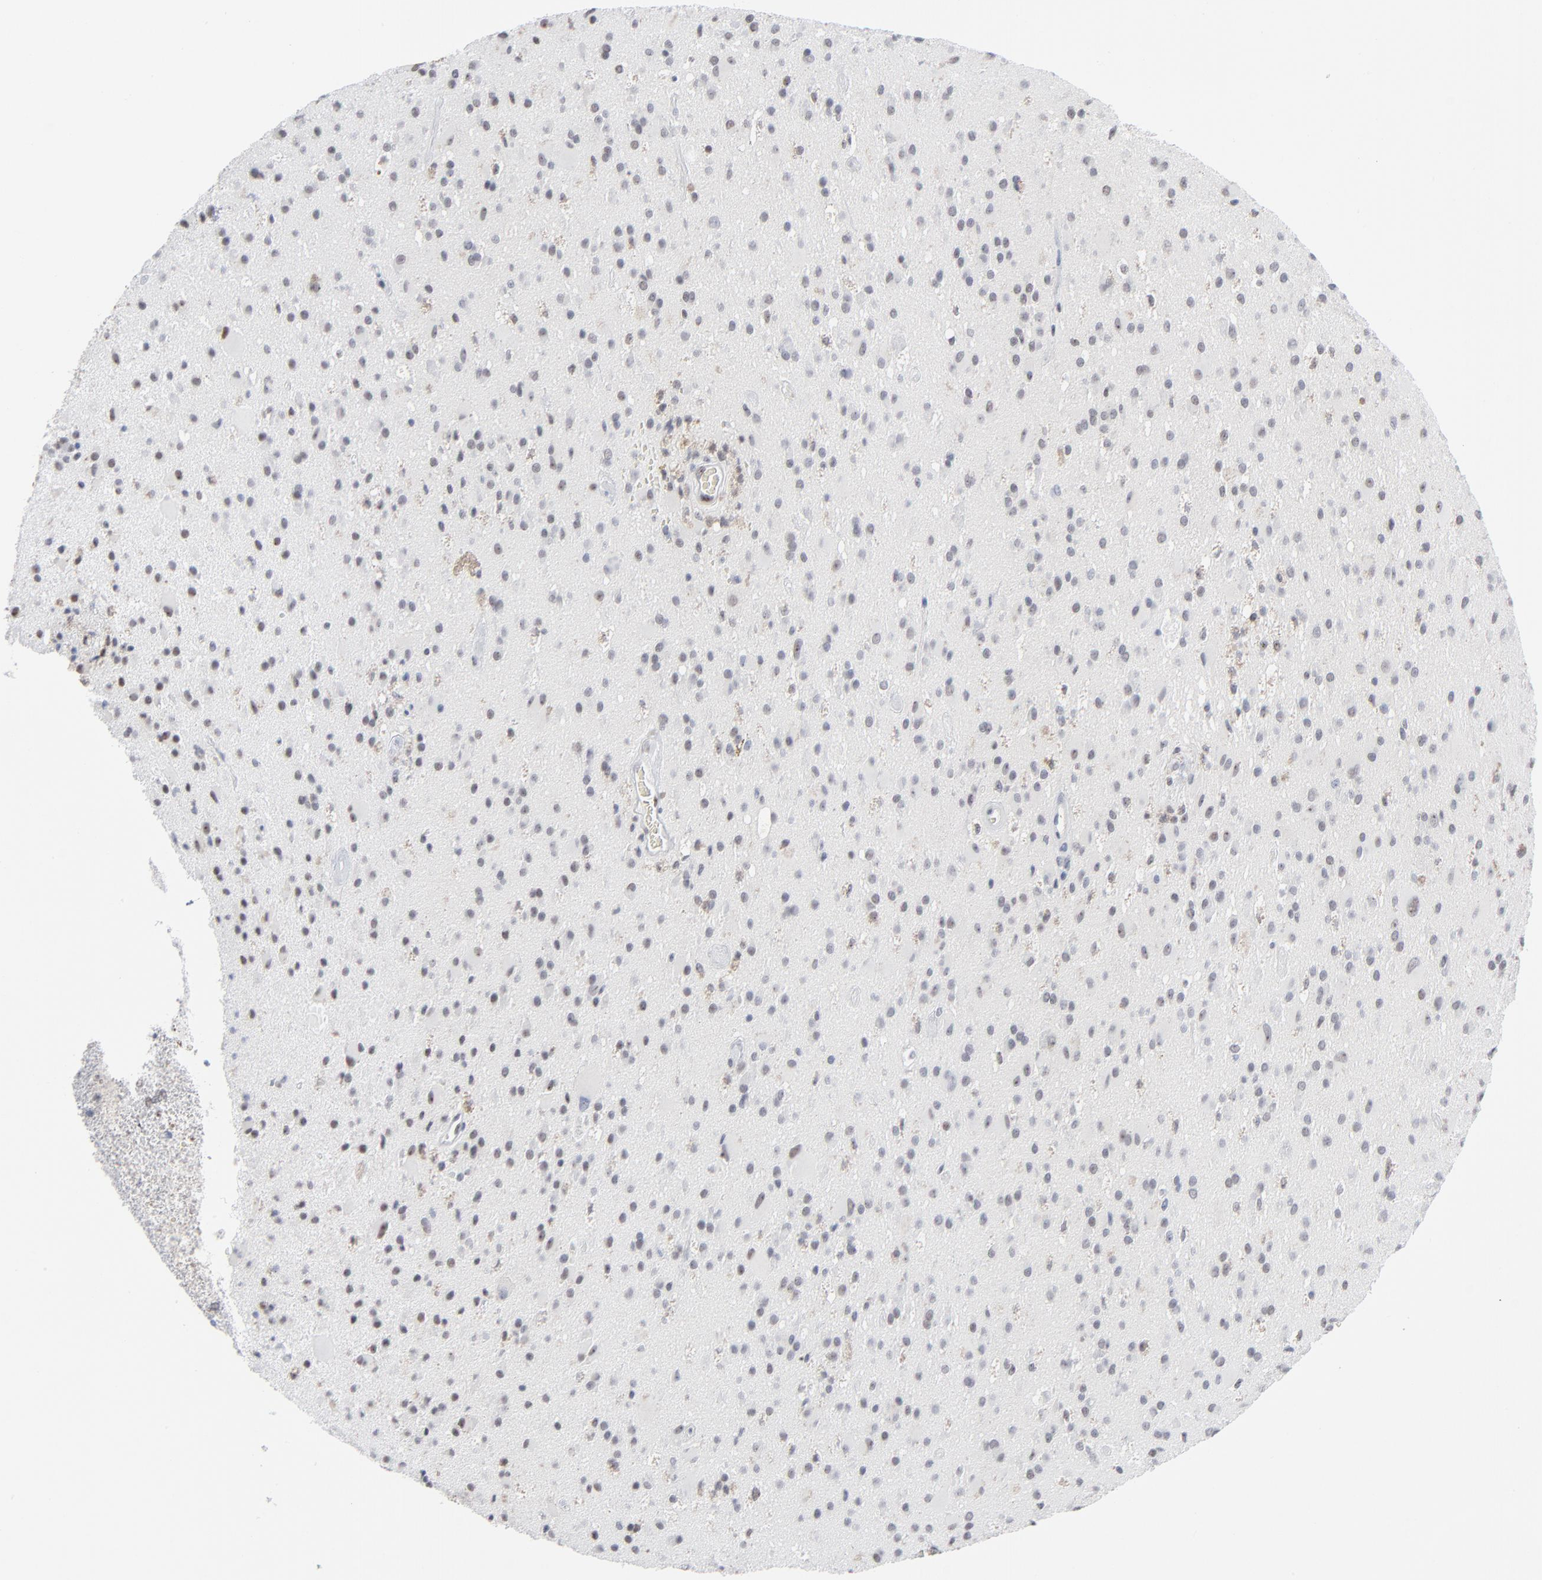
{"staining": {"intensity": "weak", "quantity": "<25%", "location": "nuclear"}, "tissue": "glioma", "cell_type": "Tumor cells", "image_type": "cancer", "snomed": [{"axis": "morphology", "description": "Glioma, malignant, Low grade"}, {"axis": "topography", "description": "Brain"}], "caption": "A photomicrograph of glioma stained for a protein exhibits no brown staining in tumor cells. (DAB (3,3'-diaminobenzidine) IHC, high magnification).", "gene": "MPHOSPH6", "patient": {"sex": "male", "age": 58}}